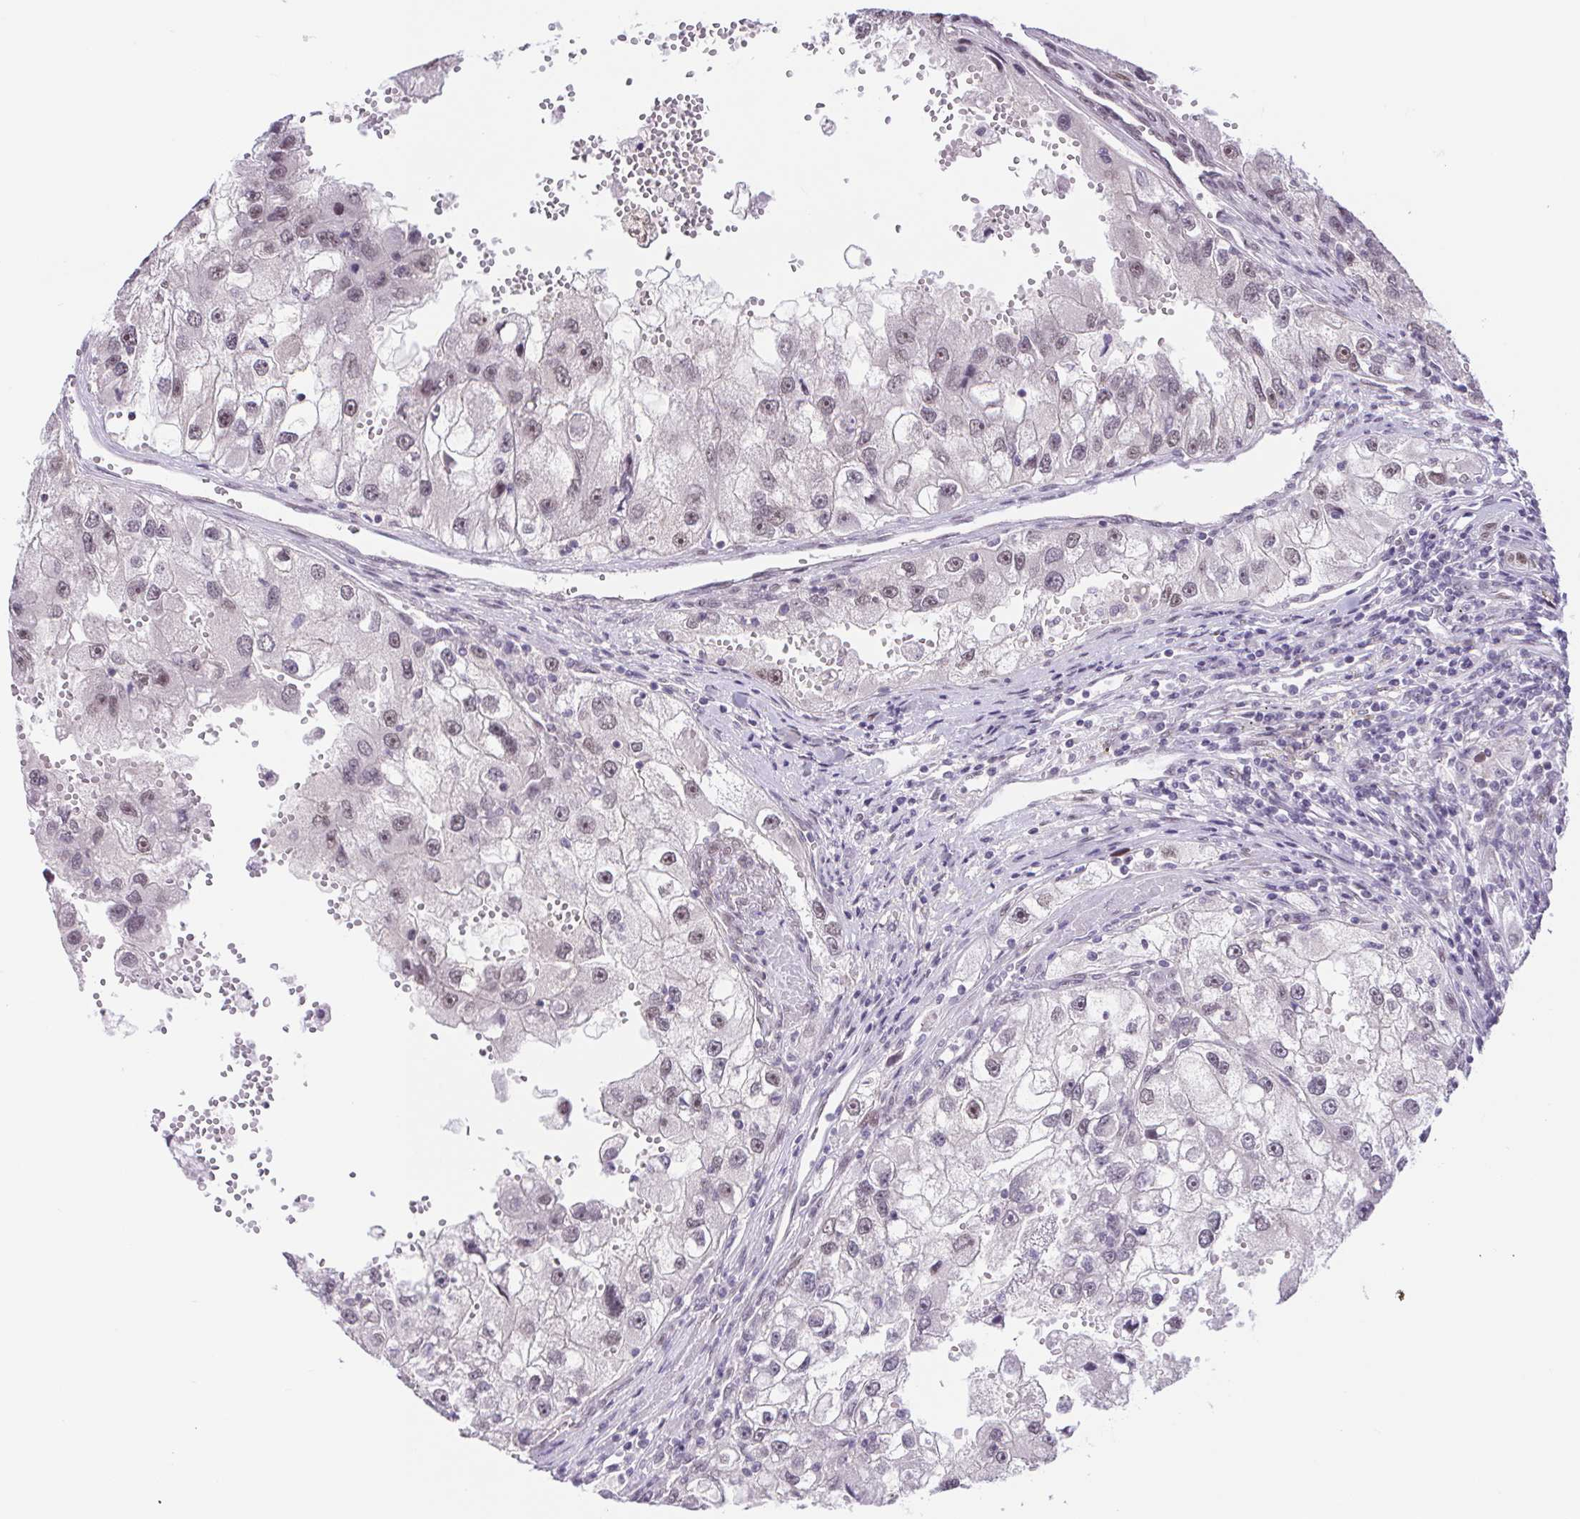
{"staining": {"intensity": "weak", "quantity": "25%-75%", "location": "nuclear"}, "tissue": "renal cancer", "cell_type": "Tumor cells", "image_type": "cancer", "snomed": [{"axis": "morphology", "description": "Adenocarcinoma, NOS"}, {"axis": "topography", "description": "Kidney"}], "caption": "There is low levels of weak nuclear staining in tumor cells of renal adenocarcinoma, as demonstrated by immunohistochemical staining (brown color).", "gene": "CAND1", "patient": {"sex": "male", "age": 63}}